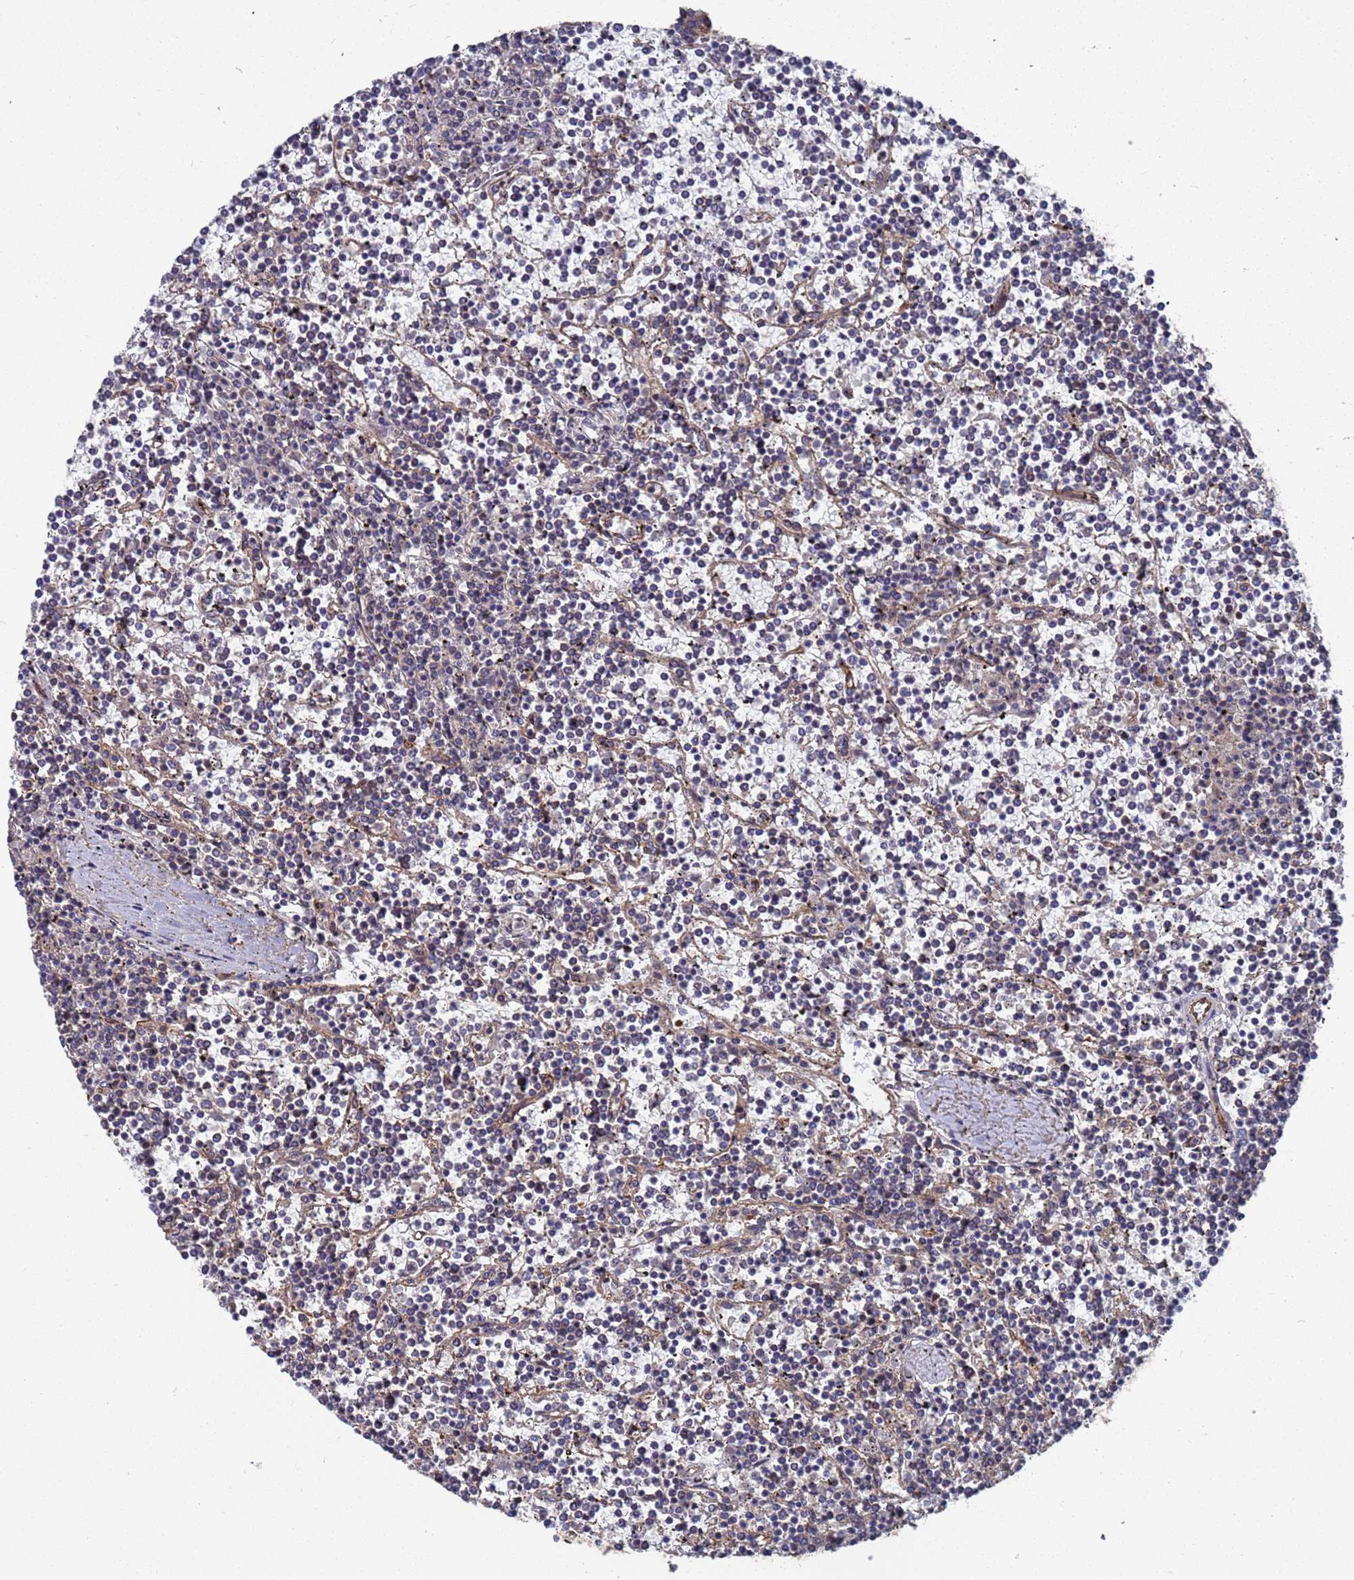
{"staining": {"intensity": "negative", "quantity": "none", "location": "none"}, "tissue": "lymphoma", "cell_type": "Tumor cells", "image_type": "cancer", "snomed": [{"axis": "morphology", "description": "Malignant lymphoma, non-Hodgkin's type, Low grade"}, {"axis": "topography", "description": "Spleen"}], "caption": "Tumor cells are negative for protein expression in human lymphoma.", "gene": "NDUFAF6", "patient": {"sex": "female", "age": 19}}